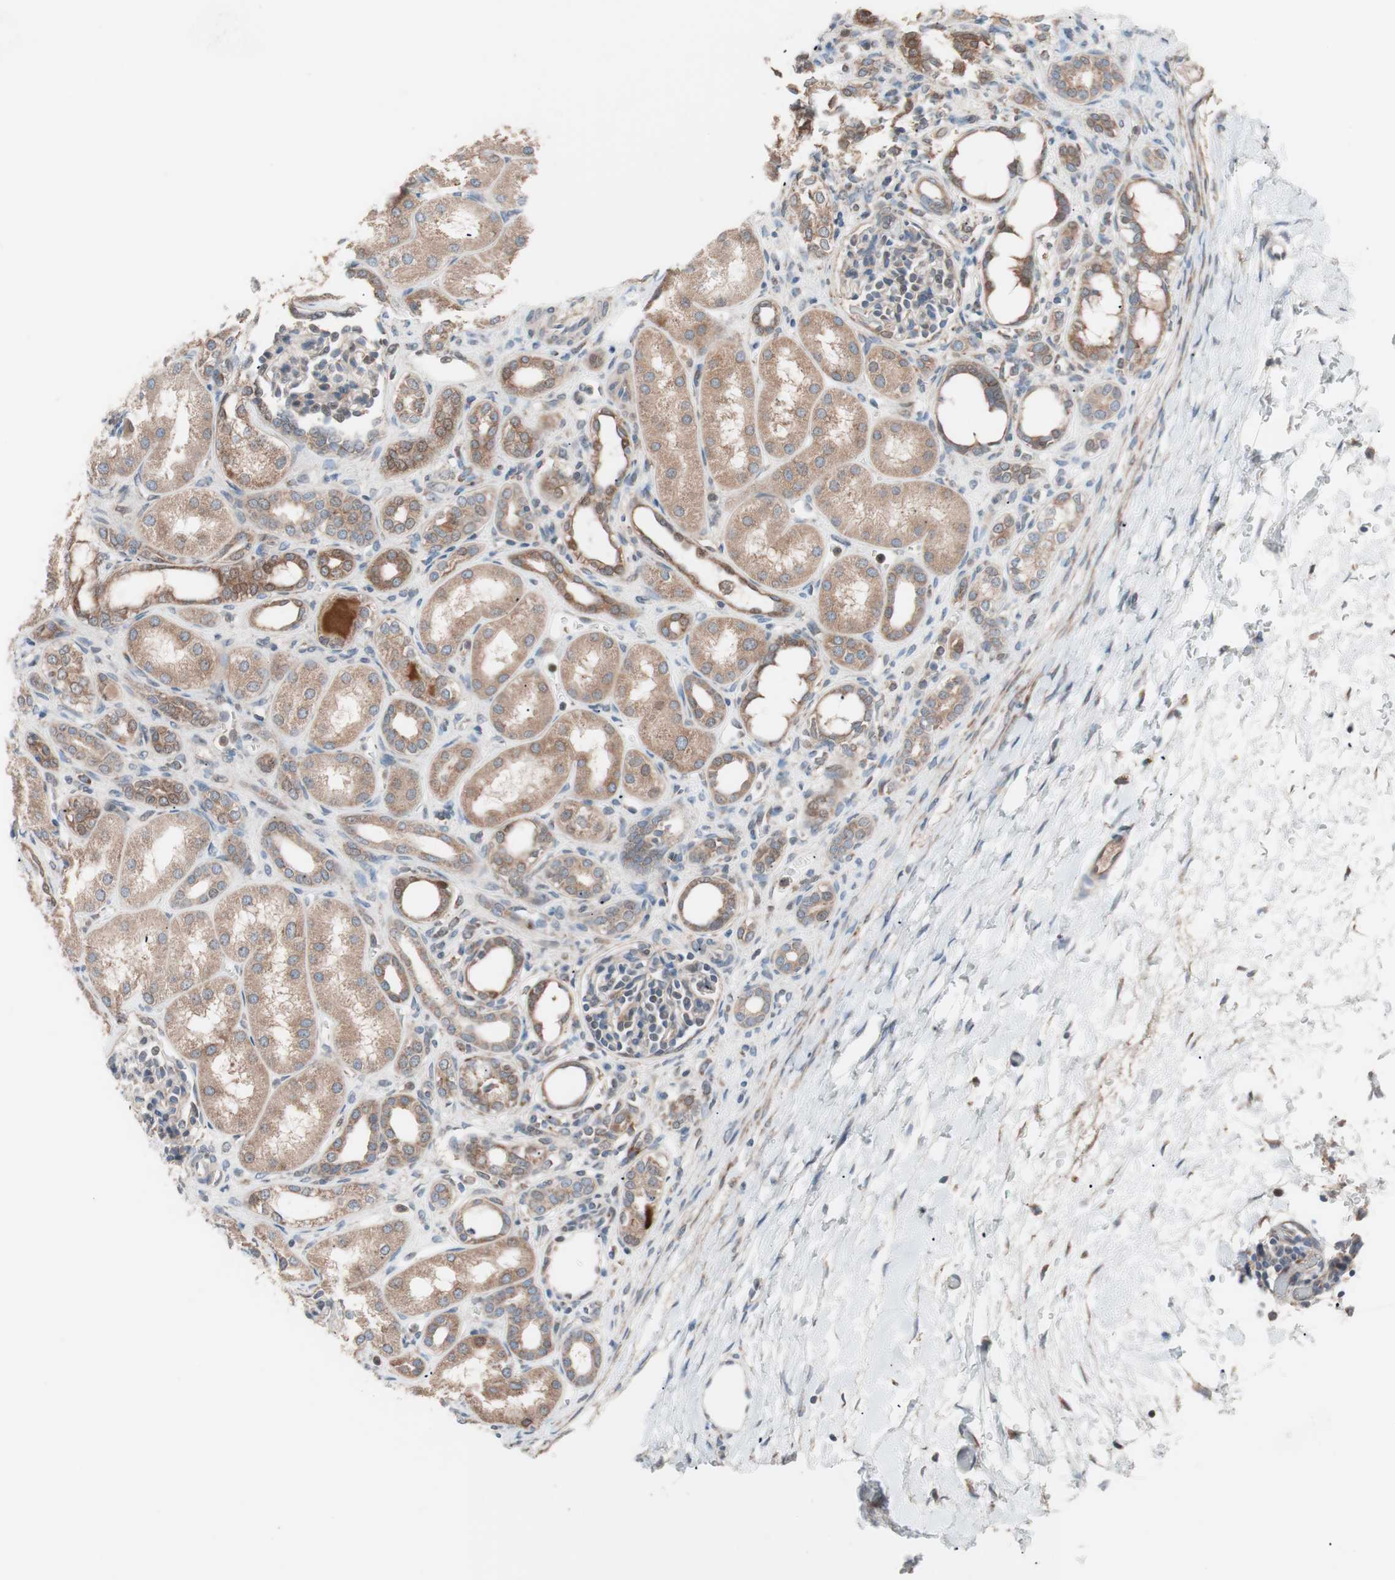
{"staining": {"intensity": "weak", "quantity": "25%-75%", "location": "cytoplasmic/membranous"}, "tissue": "kidney", "cell_type": "Cells in glomeruli", "image_type": "normal", "snomed": [{"axis": "morphology", "description": "Normal tissue, NOS"}, {"axis": "topography", "description": "Kidney"}], "caption": "High-power microscopy captured an immunohistochemistry image of benign kidney, revealing weak cytoplasmic/membranous expression in approximately 25%-75% of cells in glomeruli.", "gene": "FAAH", "patient": {"sex": "male", "age": 7}}